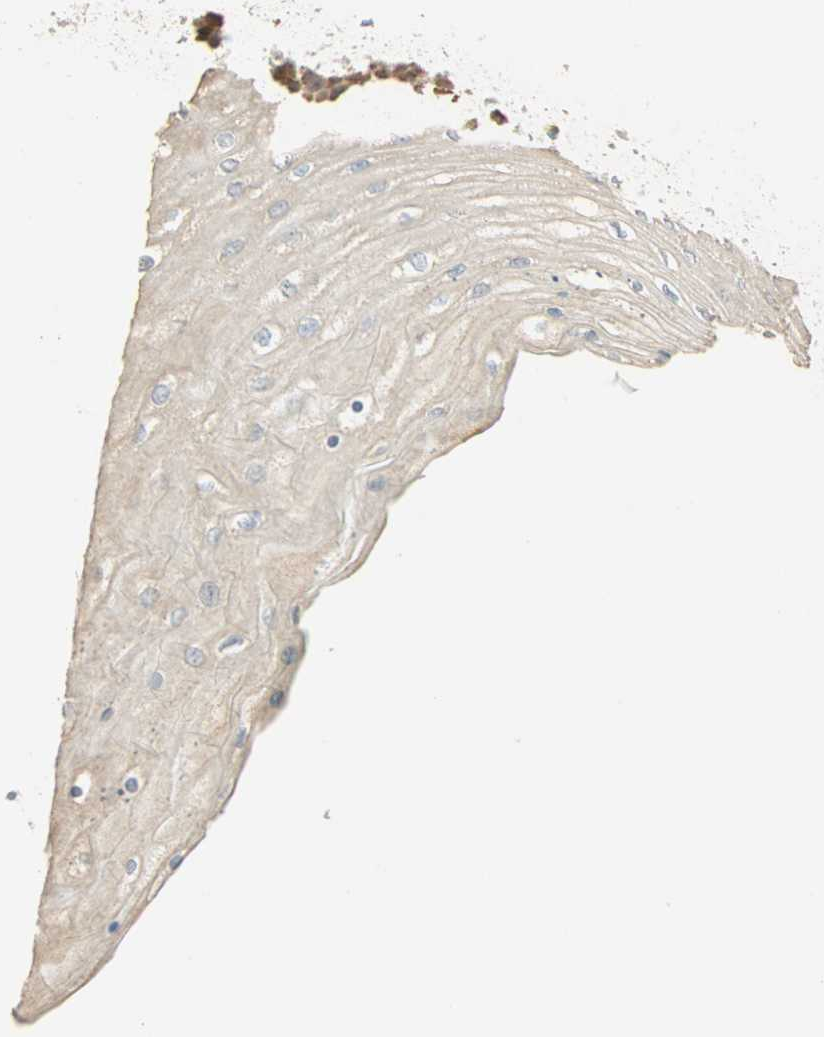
{"staining": {"intensity": "weak", "quantity": ">75%", "location": "cytoplasmic/membranous"}, "tissue": "skin", "cell_type": "Epidermal cells", "image_type": "normal", "snomed": [{"axis": "morphology", "description": "Normal tissue, NOS"}, {"axis": "topography", "description": "Anal"}], "caption": "Immunohistochemical staining of normal human skin reveals weak cytoplasmic/membranous protein expression in approximately >75% of epidermal cells.", "gene": "RAD18", "patient": {"sex": "female", "age": 46}}